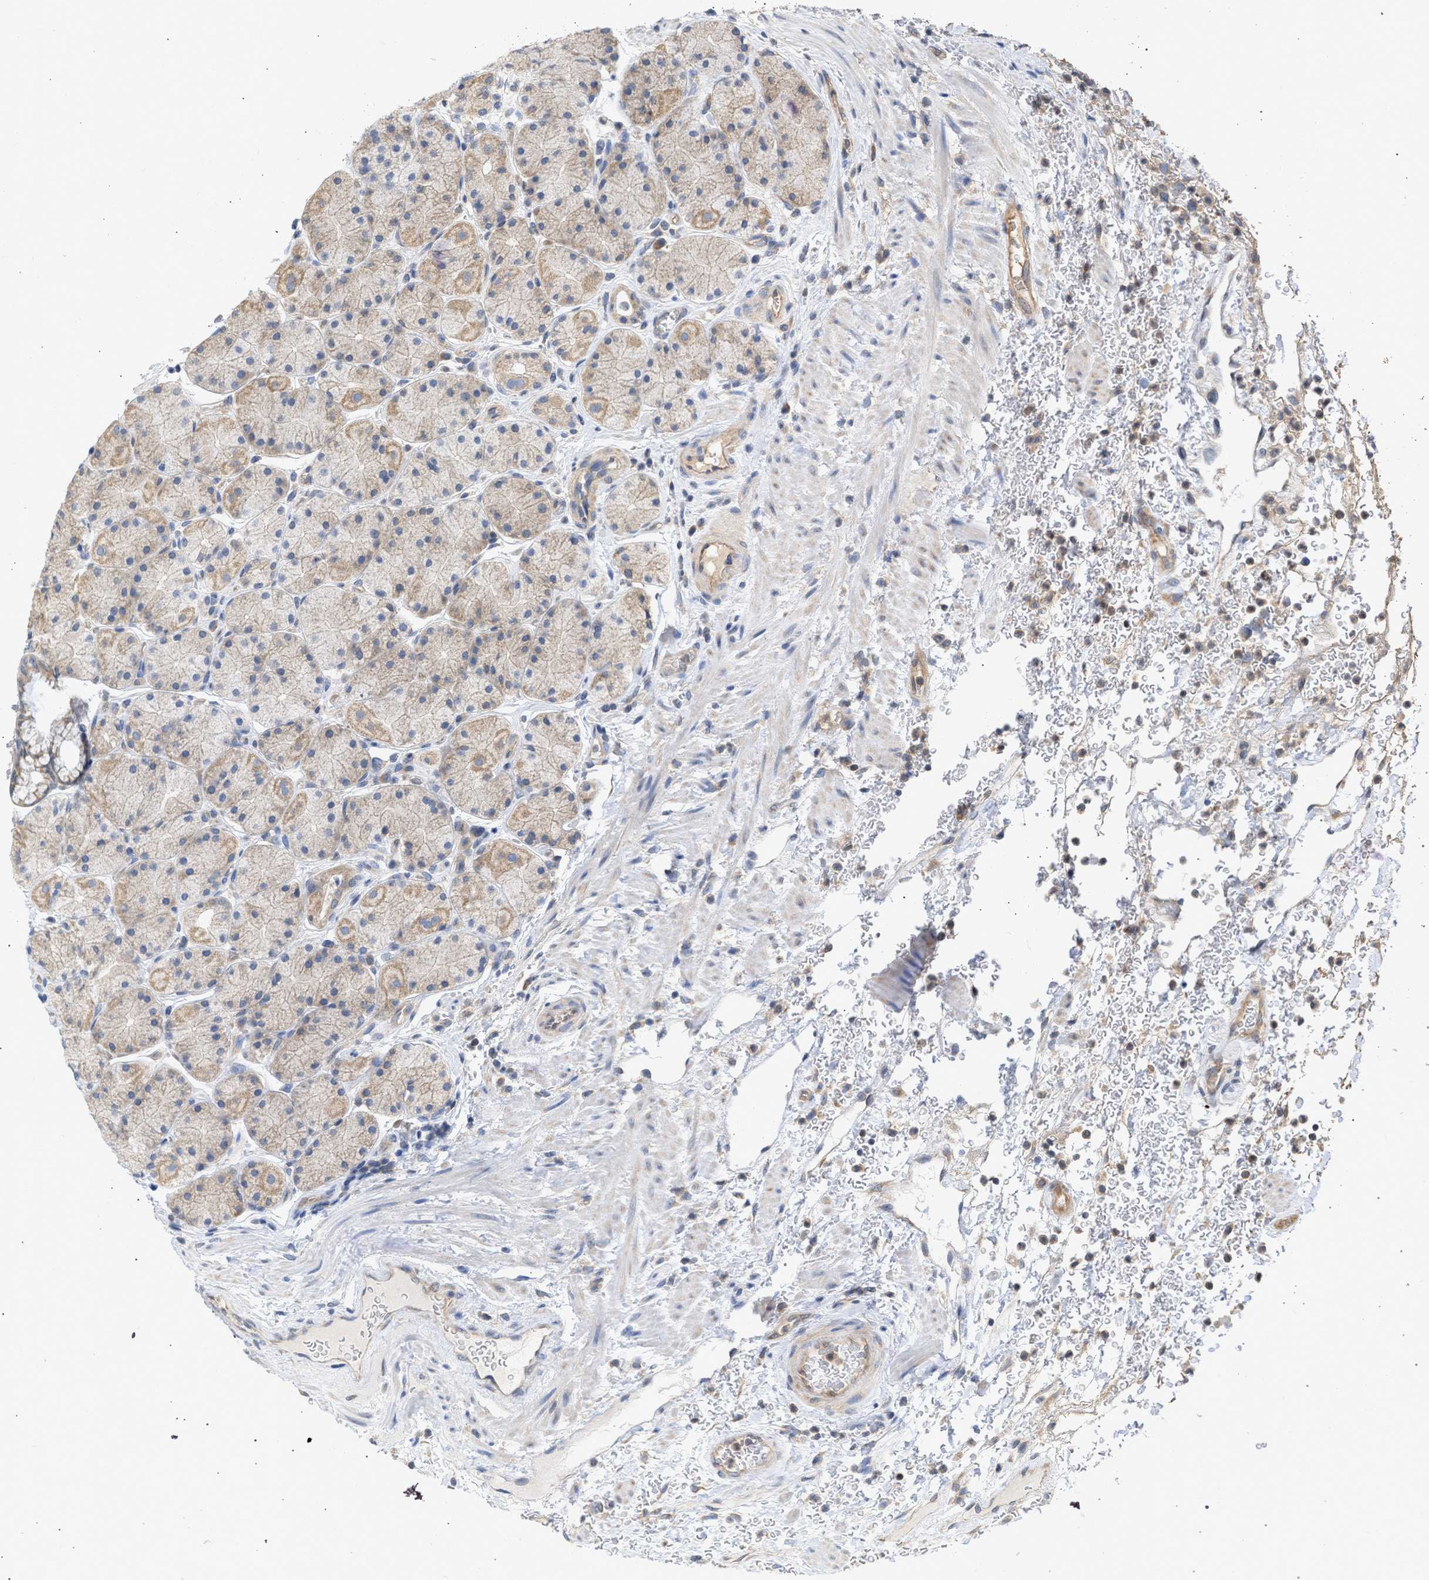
{"staining": {"intensity": "moderate", "quantity": ">75%", "location": "cytoplasmic/membranous"}, "tissue": "stomach", "cell_type": "Glandular cells", "image_type": "normal", "snomed": [{"axis": "morphology", "description": "Normal tissue, NOS"}, {"axis": "morphology", "description": "Carcinoid, malignant, NOS"}, {"axis": "topography", "description": "Stomach, upper"}], "caption": "DAB (3,3'-diaminobenzidine) immunohistochemical staining of benign stomach exhibits moderate cytoplasmic/membranous protein expression in approximately >75% of glandular cells. (DAB IHC, brown staining for protein, blue staining for nuclei).", "gene": "MAP2K3", "patient": {"sex": "male", "age": 39}}